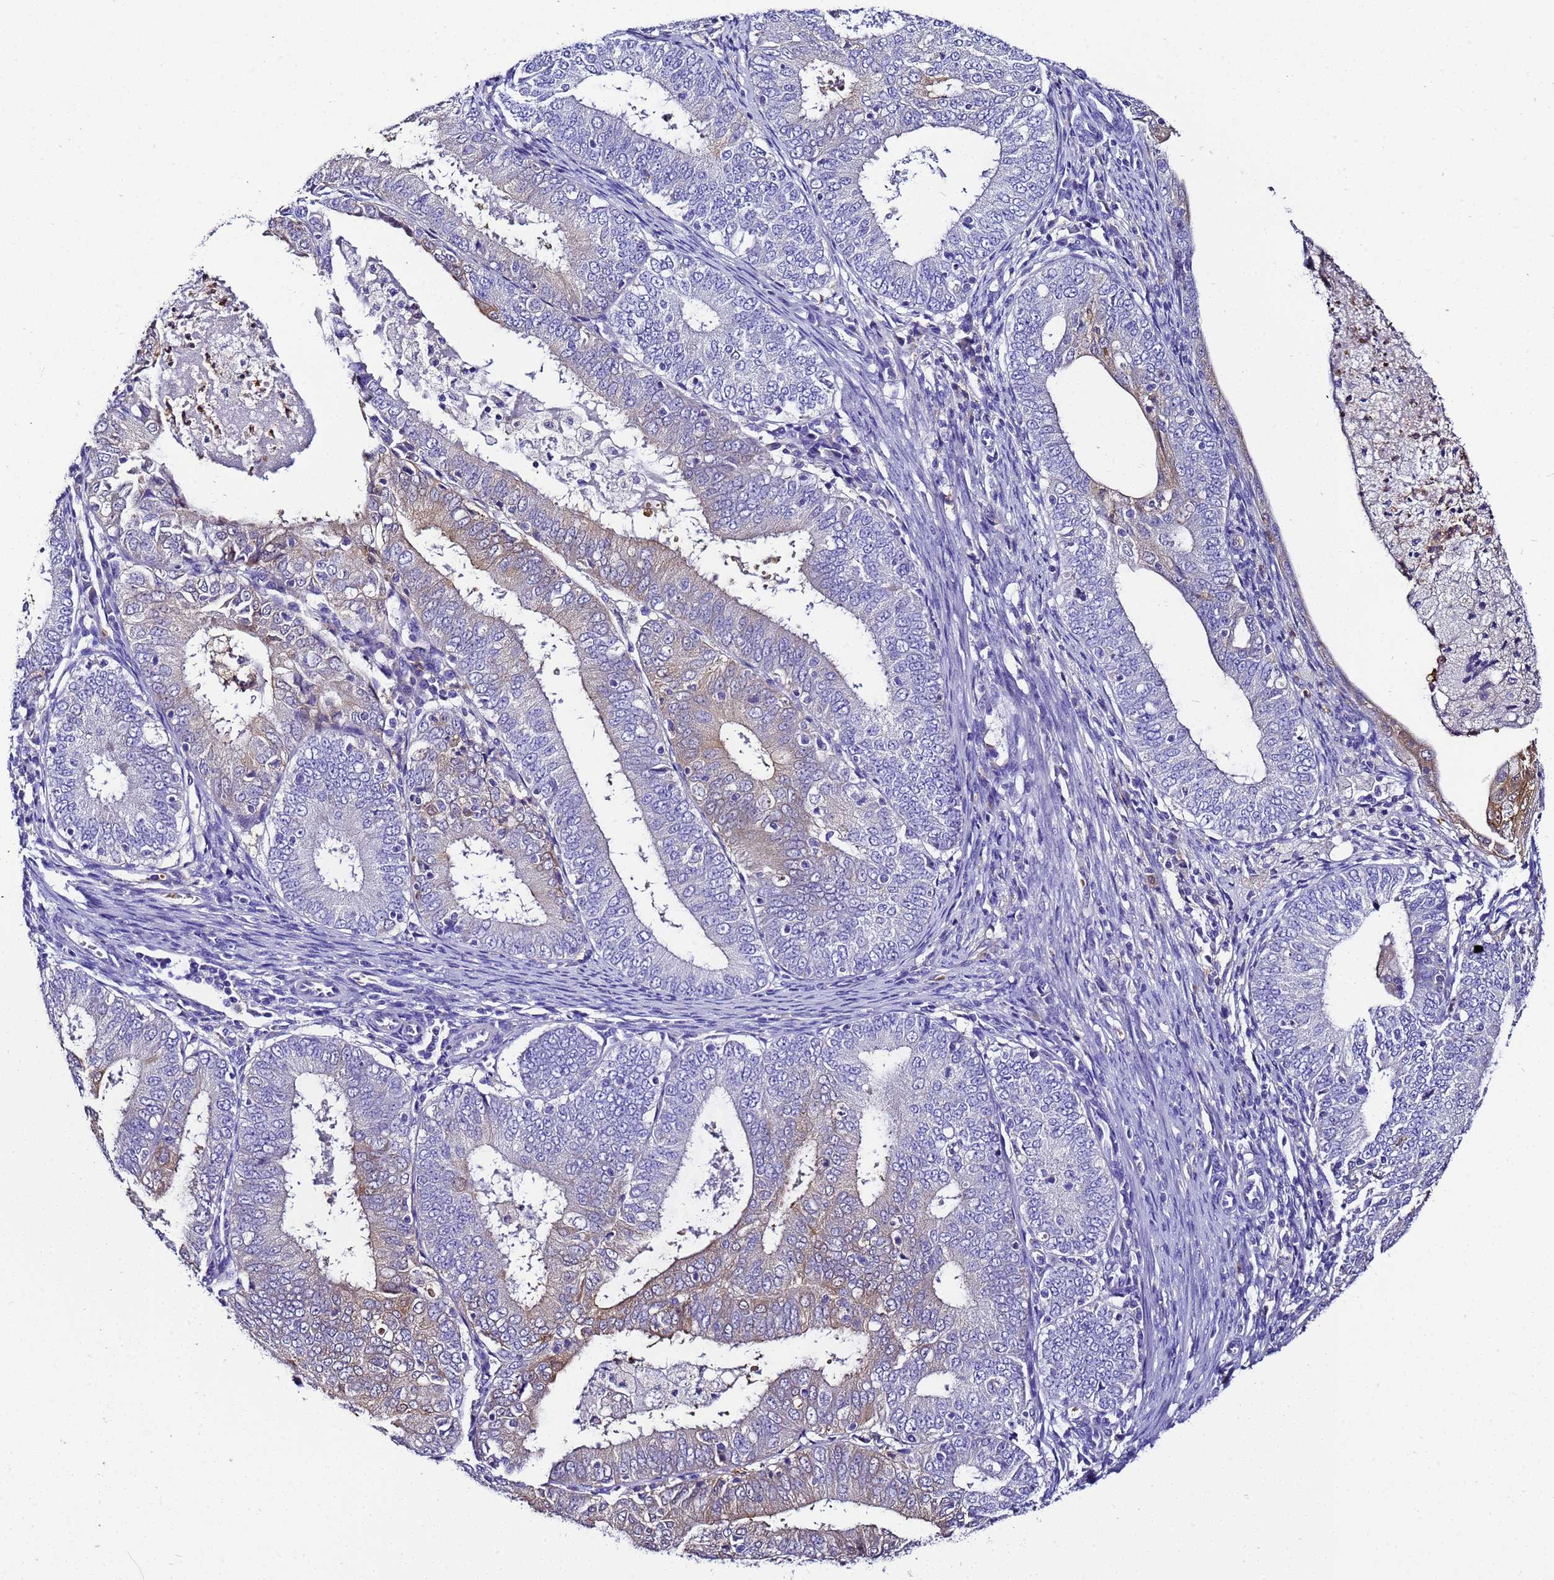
{"staining": {"intensity": "weak", "quantity": "<25%", "location": "cytoplasmic/membranous"}, "tissue": "endometrial cancer", "cell_type": "Tumor cells", "image_type": "cancer", "snomed": [{"axis": "morphology", "description": "Adenocarcinoma, NOS"}, {"axis": "topography", "description": "Endometrium"}], "caption": "Photomicrograph shows no significant protein staining in tumor cells of endometrial cancer (adenocarcinoma).", "gene": "UGT2A1", "patient": {"sex": "female", "age": 57}}